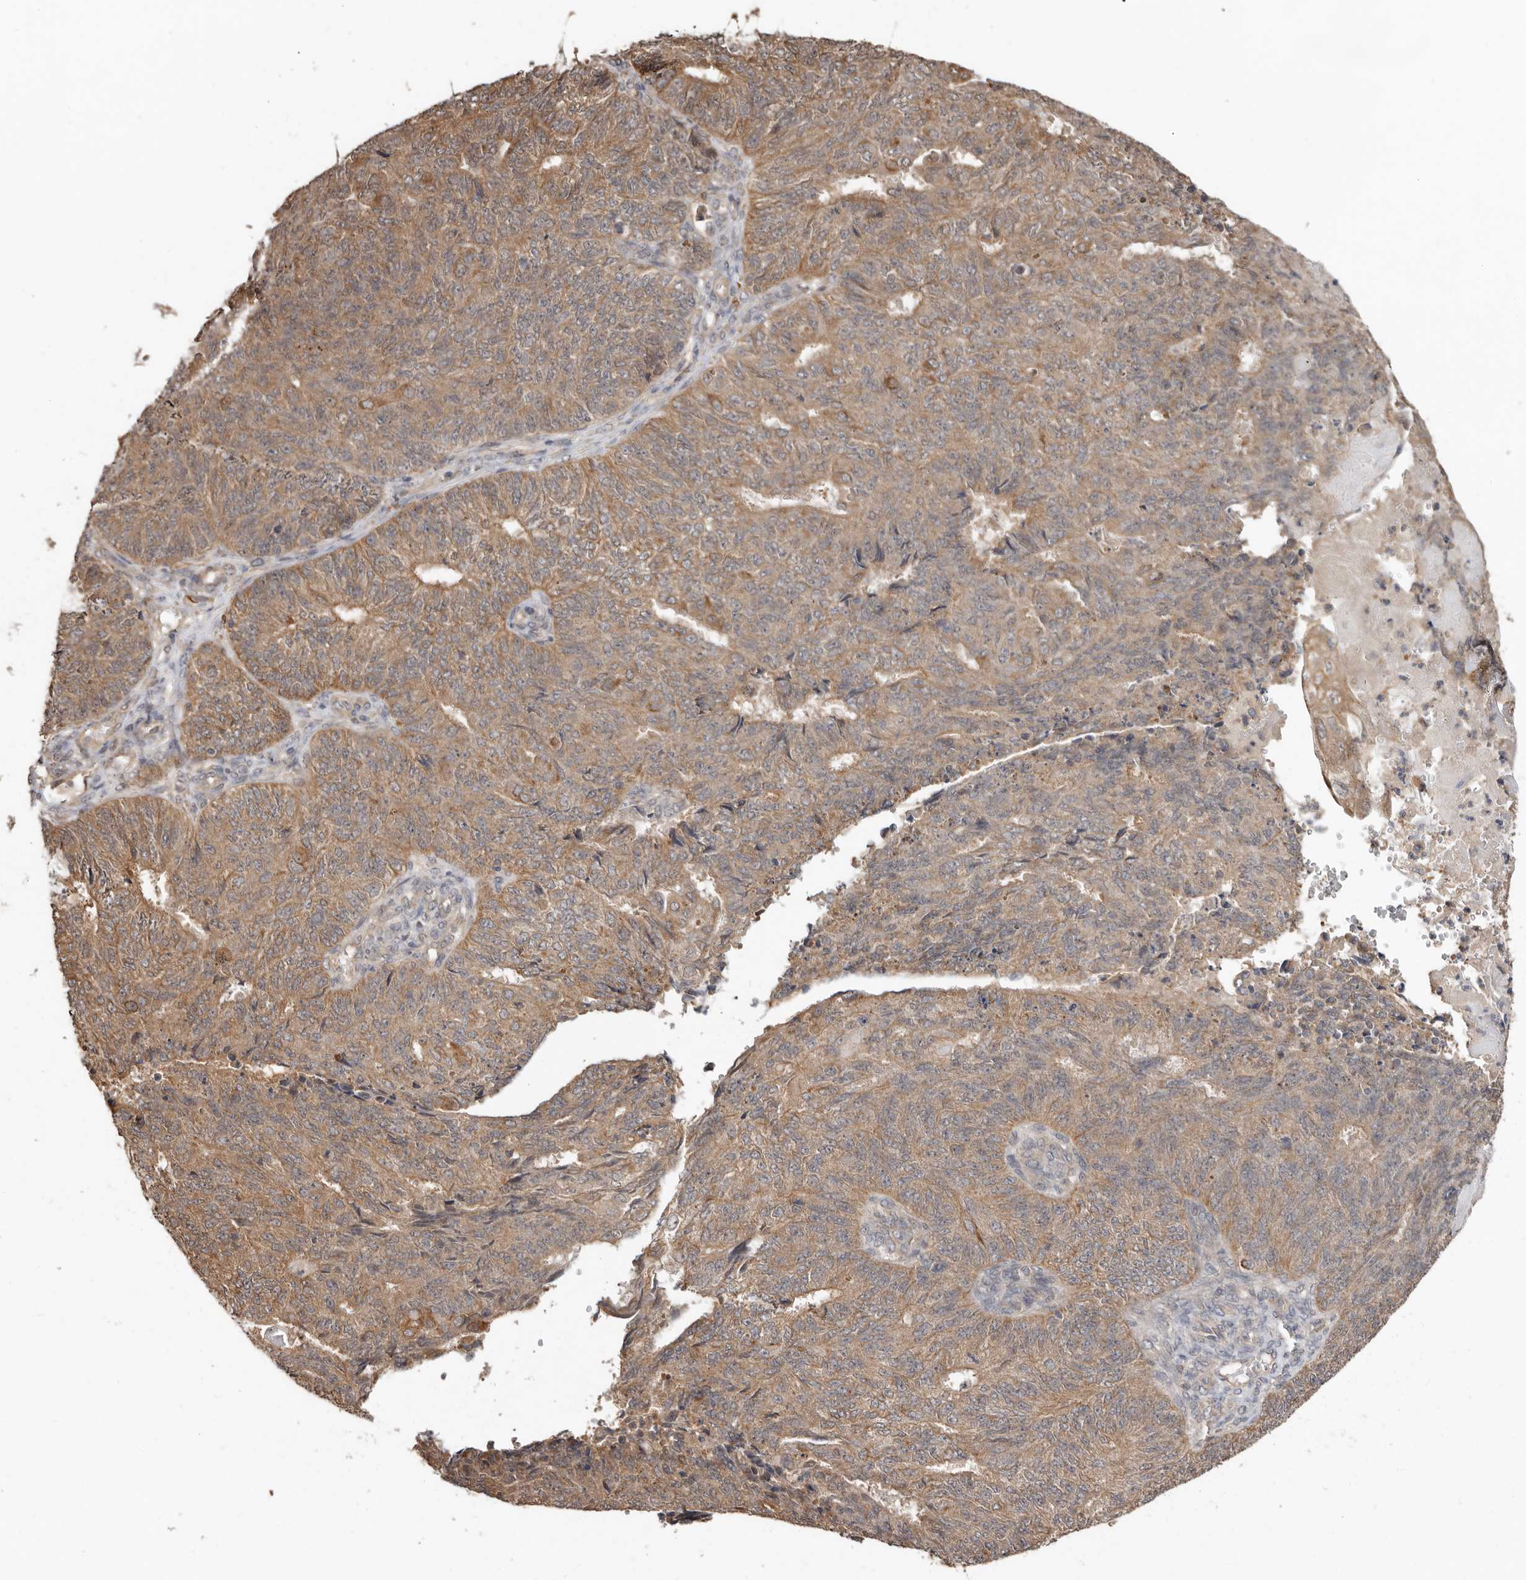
{"staining": {"intensity": "moderate", "quantity": ">75%", "location": "cytoplasmic/membranous"}, "tissue": "endometrial cancer", "cell_type": "Tumor cells", "image_type": "cancer", "snomed": [{"axis": "morphology", "description": "Adenocarcinoma, NOS"}, {"axis": "topography", "description": "Endometrium"}], "caption": "Protein expression analysis of endometrial adenocarcinoma displays moderate cytoplasmic/membranous expression in approximately >75% of tumor cells. The staining was performed using DAB (3,3'-diaminobenzidine), with brown indicating positive protein expression. Nuclei are stained blue with hematoxylin.", "gene": "RSPO2", "patient": {"sex": "female", "age": 32}}